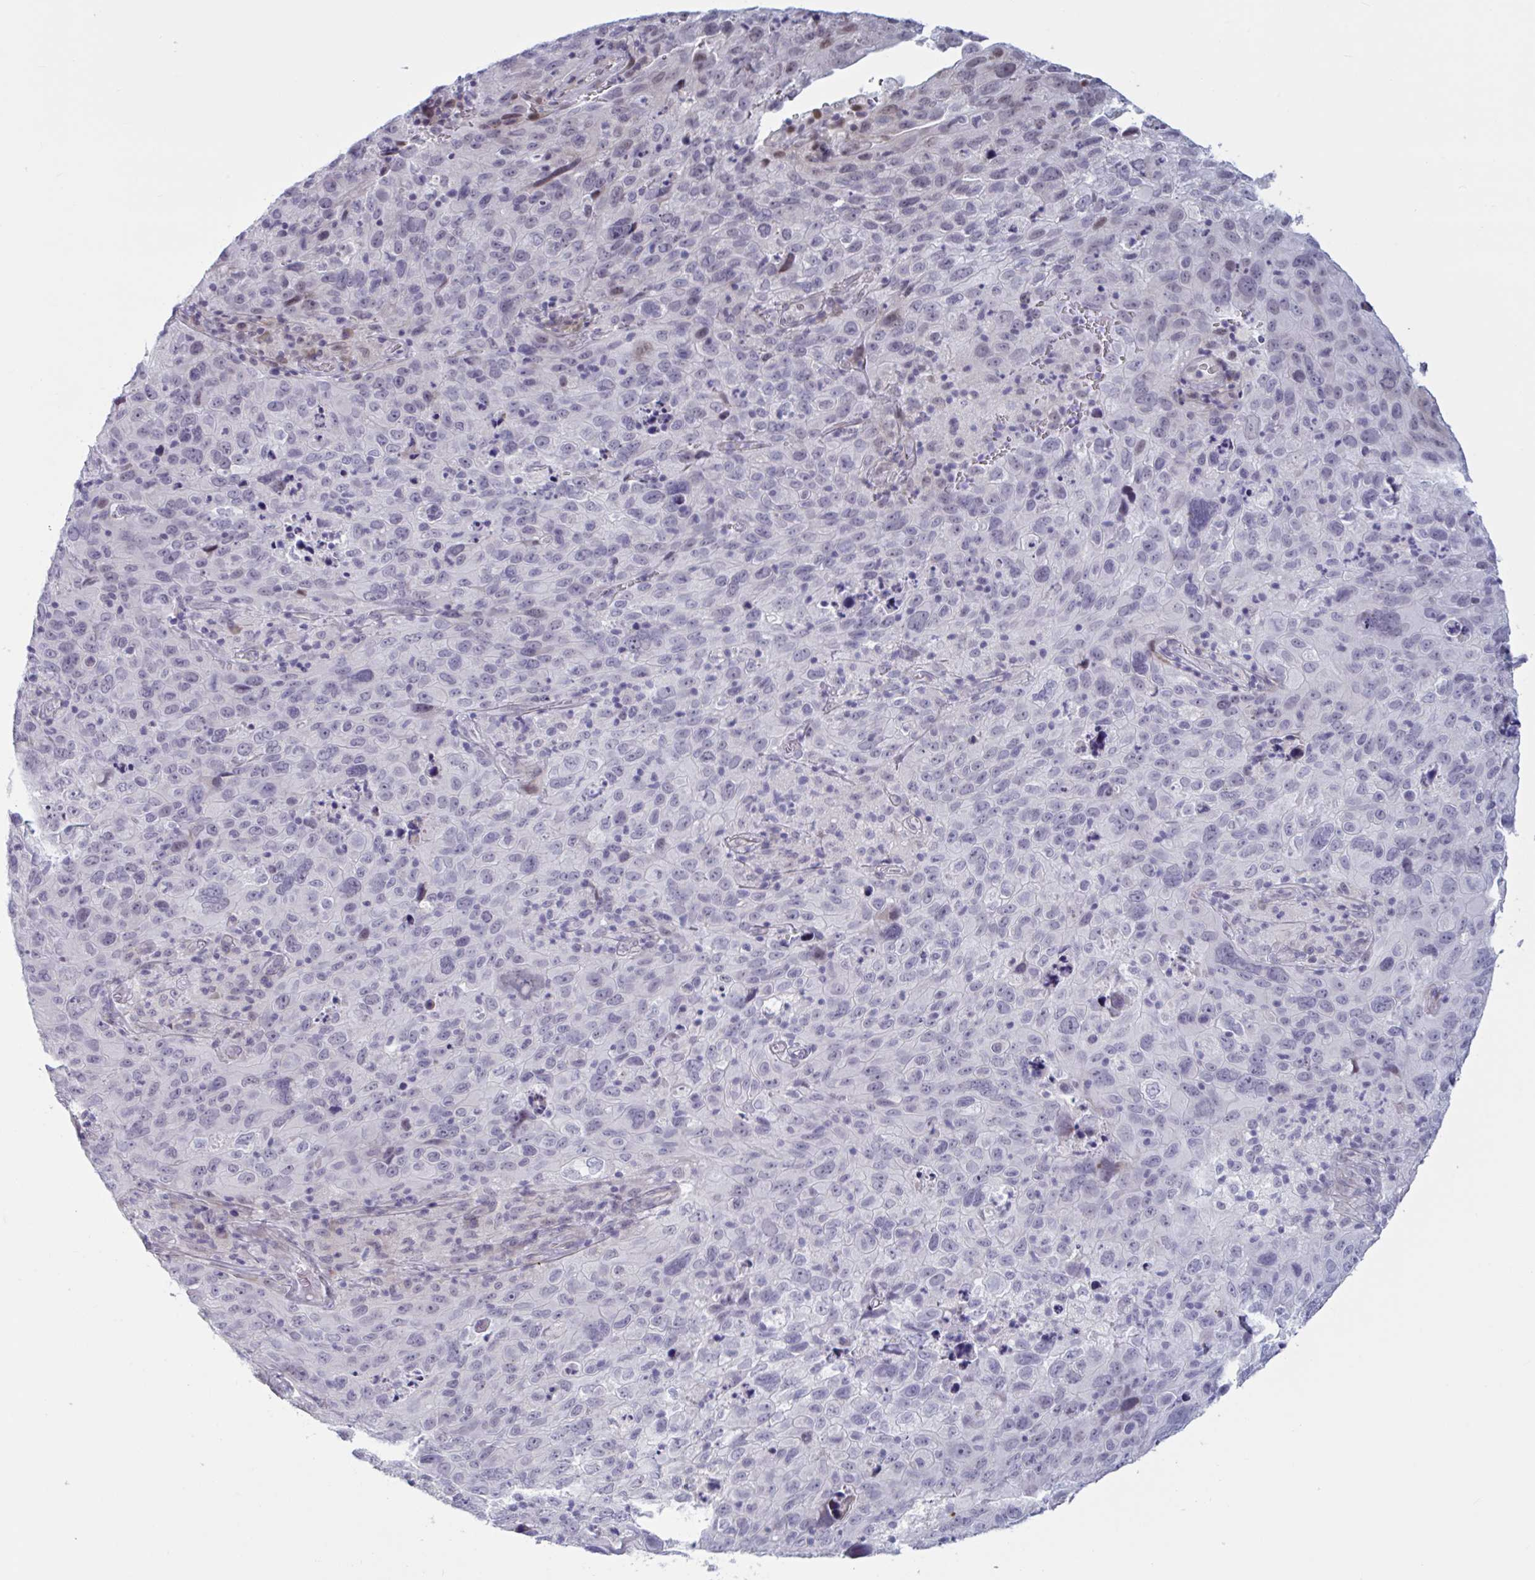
{"staining": {"intensity": "negative", "quantity": "none", "location": "none"}, "tissue": "cervical cancer", "cell_type": "Tumor cells", "image_type": "cancer", "snomed": [{"axis": "morphology", "description": "Squamous cell carcinoma, NOS"}, {"axis": "topography", "description": "Cervix"}], "caption": "There is no significant staining in tumor cells of squamous cell carcinoma (cervical). (DAB (3,3'-diaminobenzidine) immunohistochemistry (IHC) with hematoxylin counter stain).", "gene": "TCEAL8", "patient": {"sex": "female", "age": 44}}